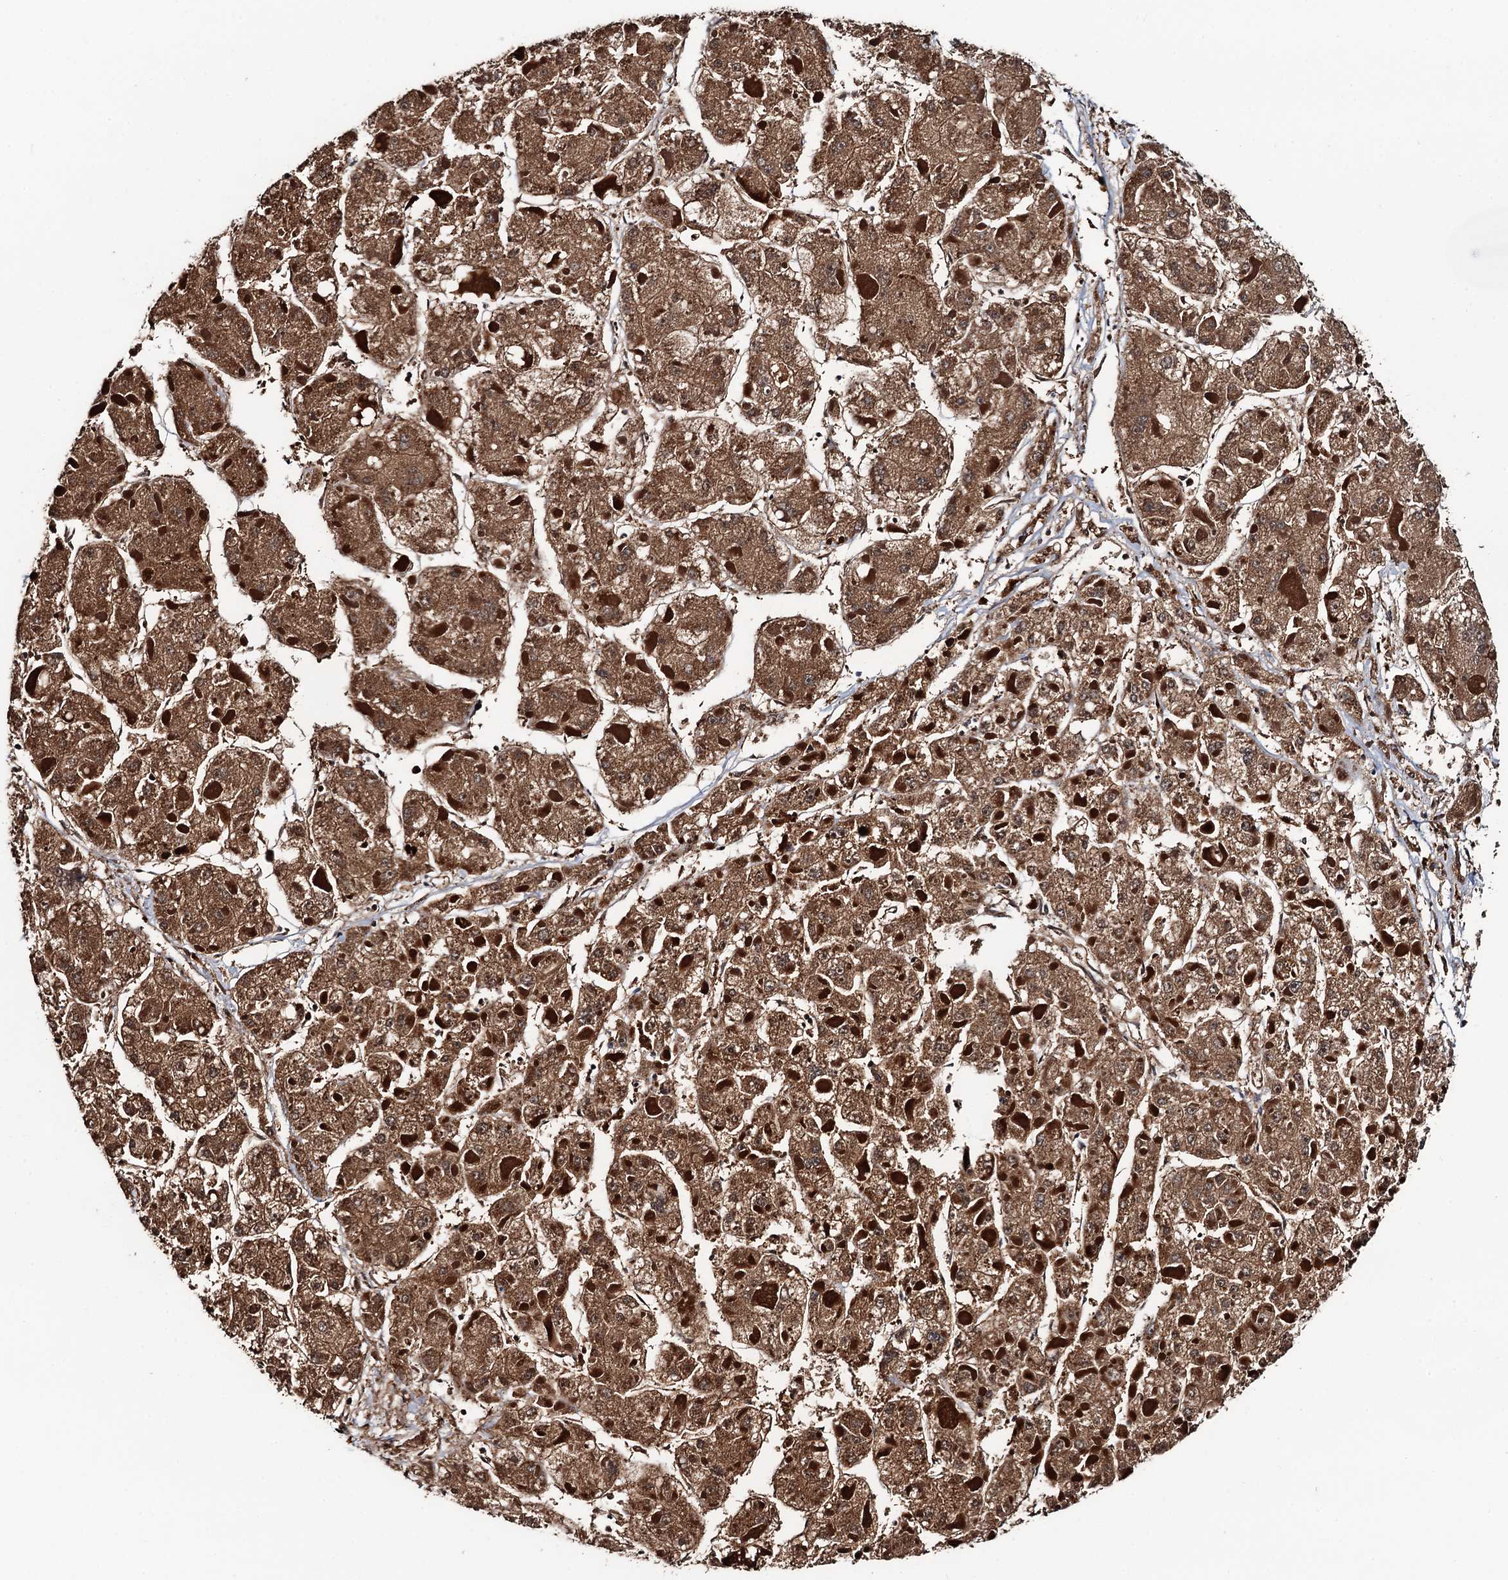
{"staining": {"intensity": "moderate", "quantity": ">75%", "location": "cytoplasmic/membranous,nuclear"}, "tissue": "liver cancer", "cell_type": "Tumor cells", "image_type": "cancer", "snomed": [{"axis": "morphology", "description": "Carcinoma, Hepatocellular, NOS"}, {"axis": "topography", "description": "Liver"}], "caption": "Tumor cells show moderate cytoplasmic/membranous and nuclear positivity in approximately >75% of cells in hepatocellular carcinoma (liver). (Brightfield microscopy of DAB IHC at high magnification).", "gene": "FAH", "patient": {"sex": "female", "age": 73}}